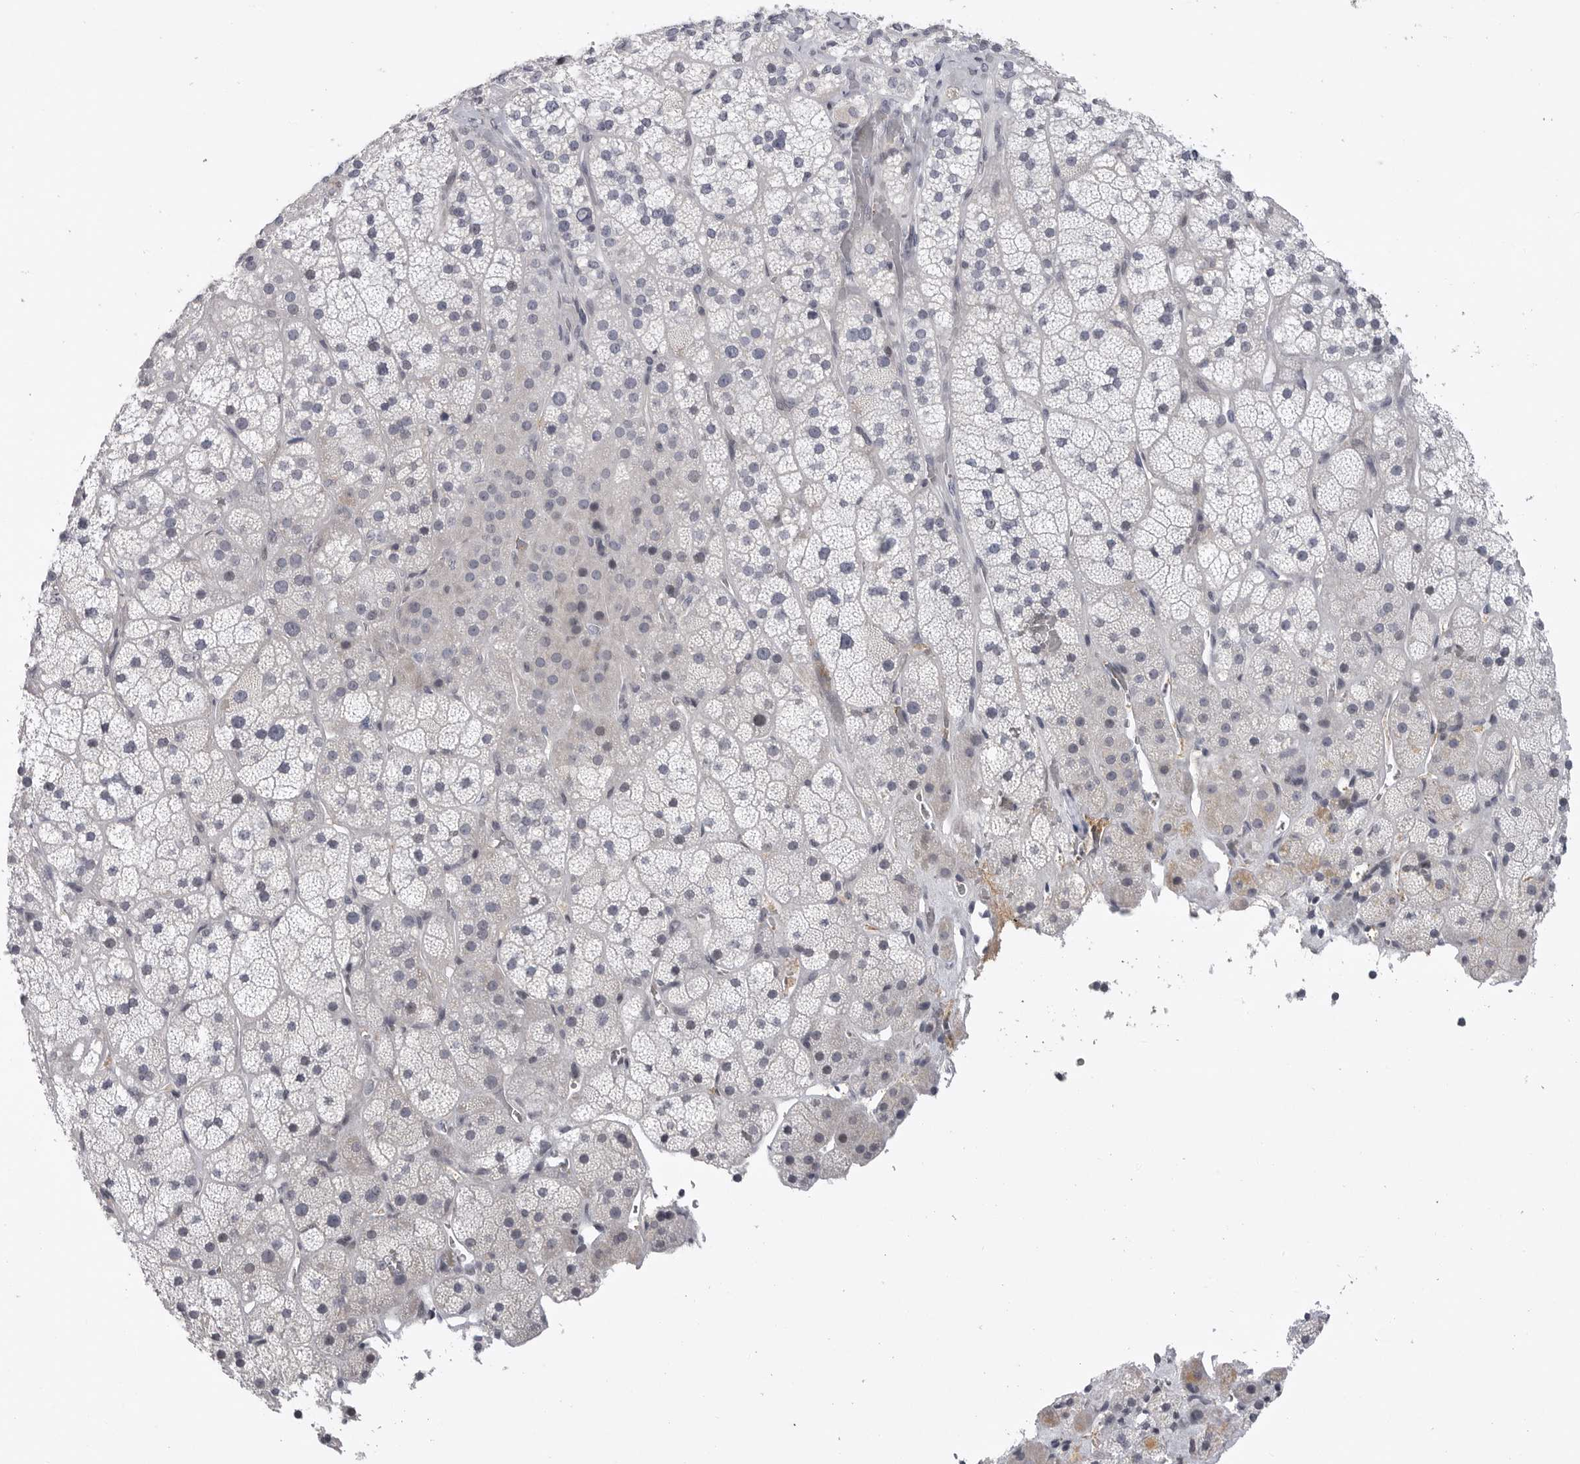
{"staining": {"intensity": "negative", "quantity": "none", "location": "none"}, "tissue": "adrenal gland", "cell_type": "Glandular cells", "image_type": "normal", "snomed": [{"axis": "morphology", "description": "Normal tissue, NOS"}, {"axis": "topography", "description": "Adrenal gland"}], "caption": "Glandular cells show no significant protein staining in benign adrenal gland. The staining was performed using DAB to visualize the protein expression in brown, while the nuclei were stained in blue with hematoxylin (Magnification: 20x).", "gene": "FBXO43", "patient": {"sex": "male", "age": 57}}